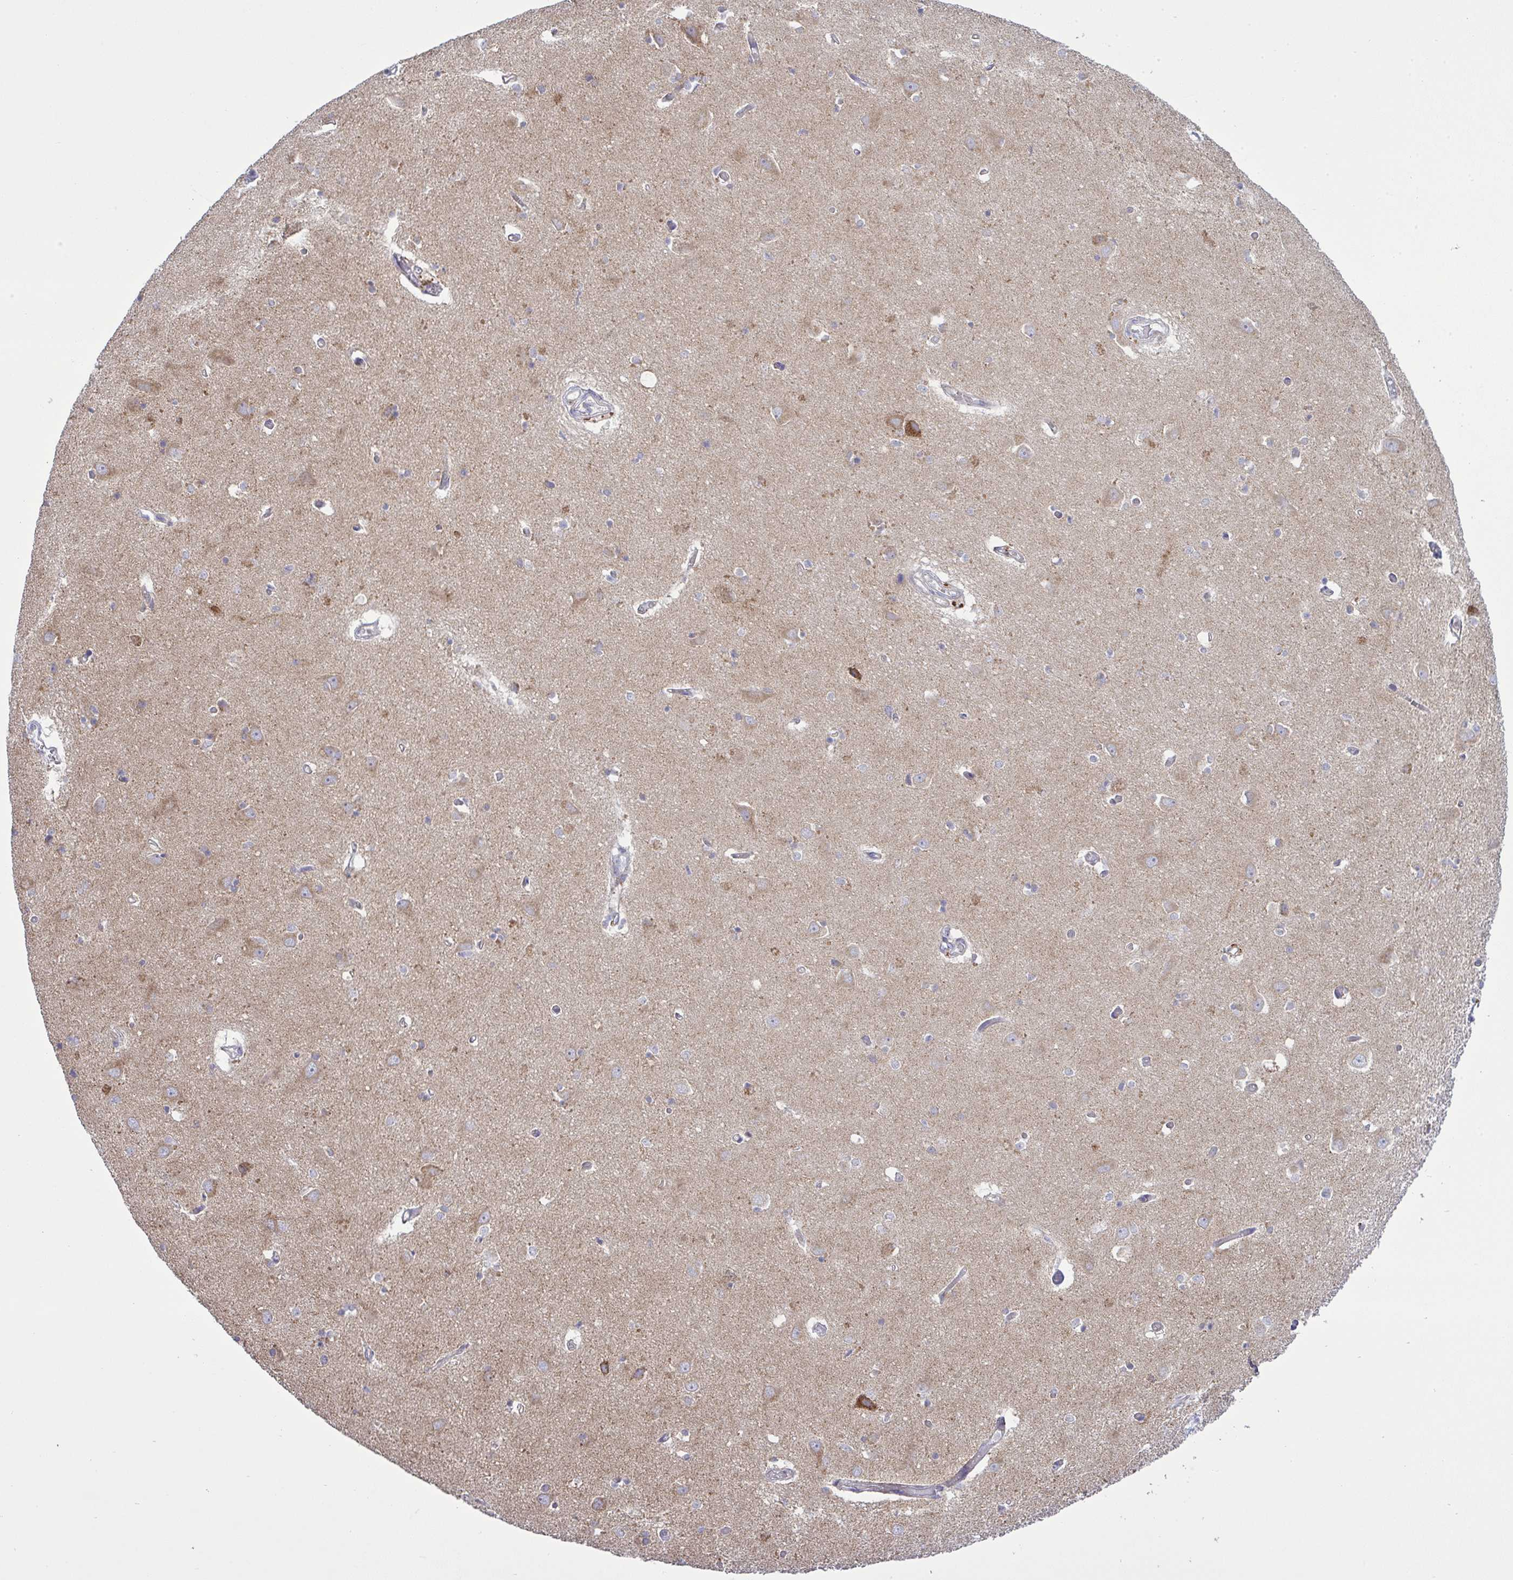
{"staining": {"intensity": "moderate", "quantity": "<25%", "location": "cytoplasmic/membranous"}, "tissue": "caudate", "cell_type": "Glial cells", "image_type": "normal", "snomed": [{"axis": "morphology", "description": "Normal tissue, NOS"}, {"axis": "topography", "description": "Lateral ventricle wall"}, {"axis": "topography", "description": "Hippocampus"}], "caption": "Approximately <25% of glial cells in unremarkable human caudate demonstrate moderate cytoplasmic/membranous protein staining as visualized by brown immunohistochemical staining.", "gene": "NDUFA7", "patient": {"sex": "female", "age": 63}}